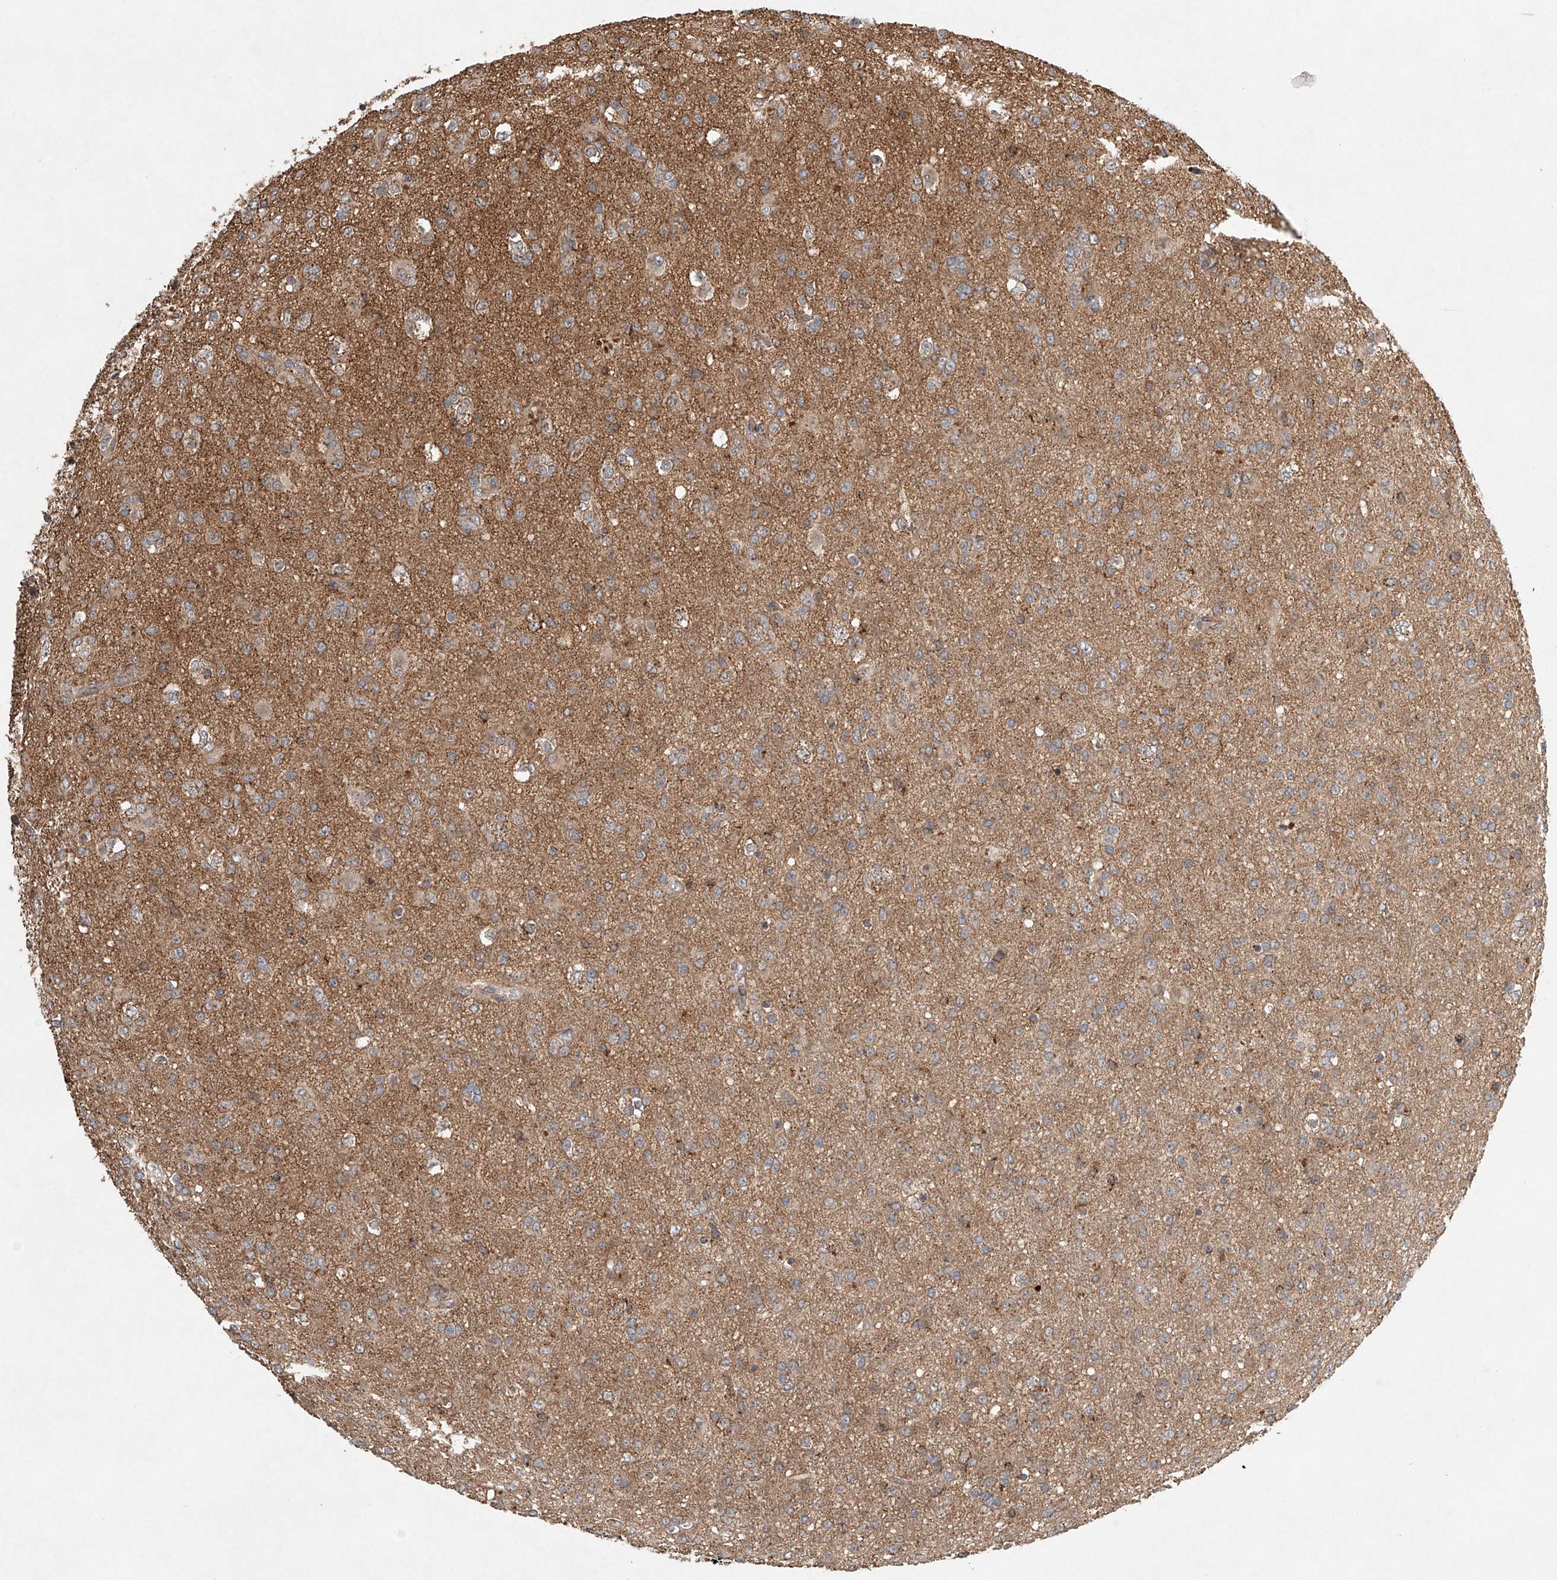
{"staining": {"intensity": "weak", "quantity": "<25%", "location": "cytoplasmic/membranous"}, "tissue": "glioma", "cell_type": "Tumor cells", "image_type": "cancer", "snomed": [{"axis": "morphology", "description": "Glioma, malignant, Low grade"}, {"axis": "topography", "description": "Brain"}], "caption": "This is a image of immunohistochemistry staining of malignant low-grade glioma, which shows no staining in tumor cells.", "gene": "DCAF11", "patient": {"sex": "male", "age": 65}}